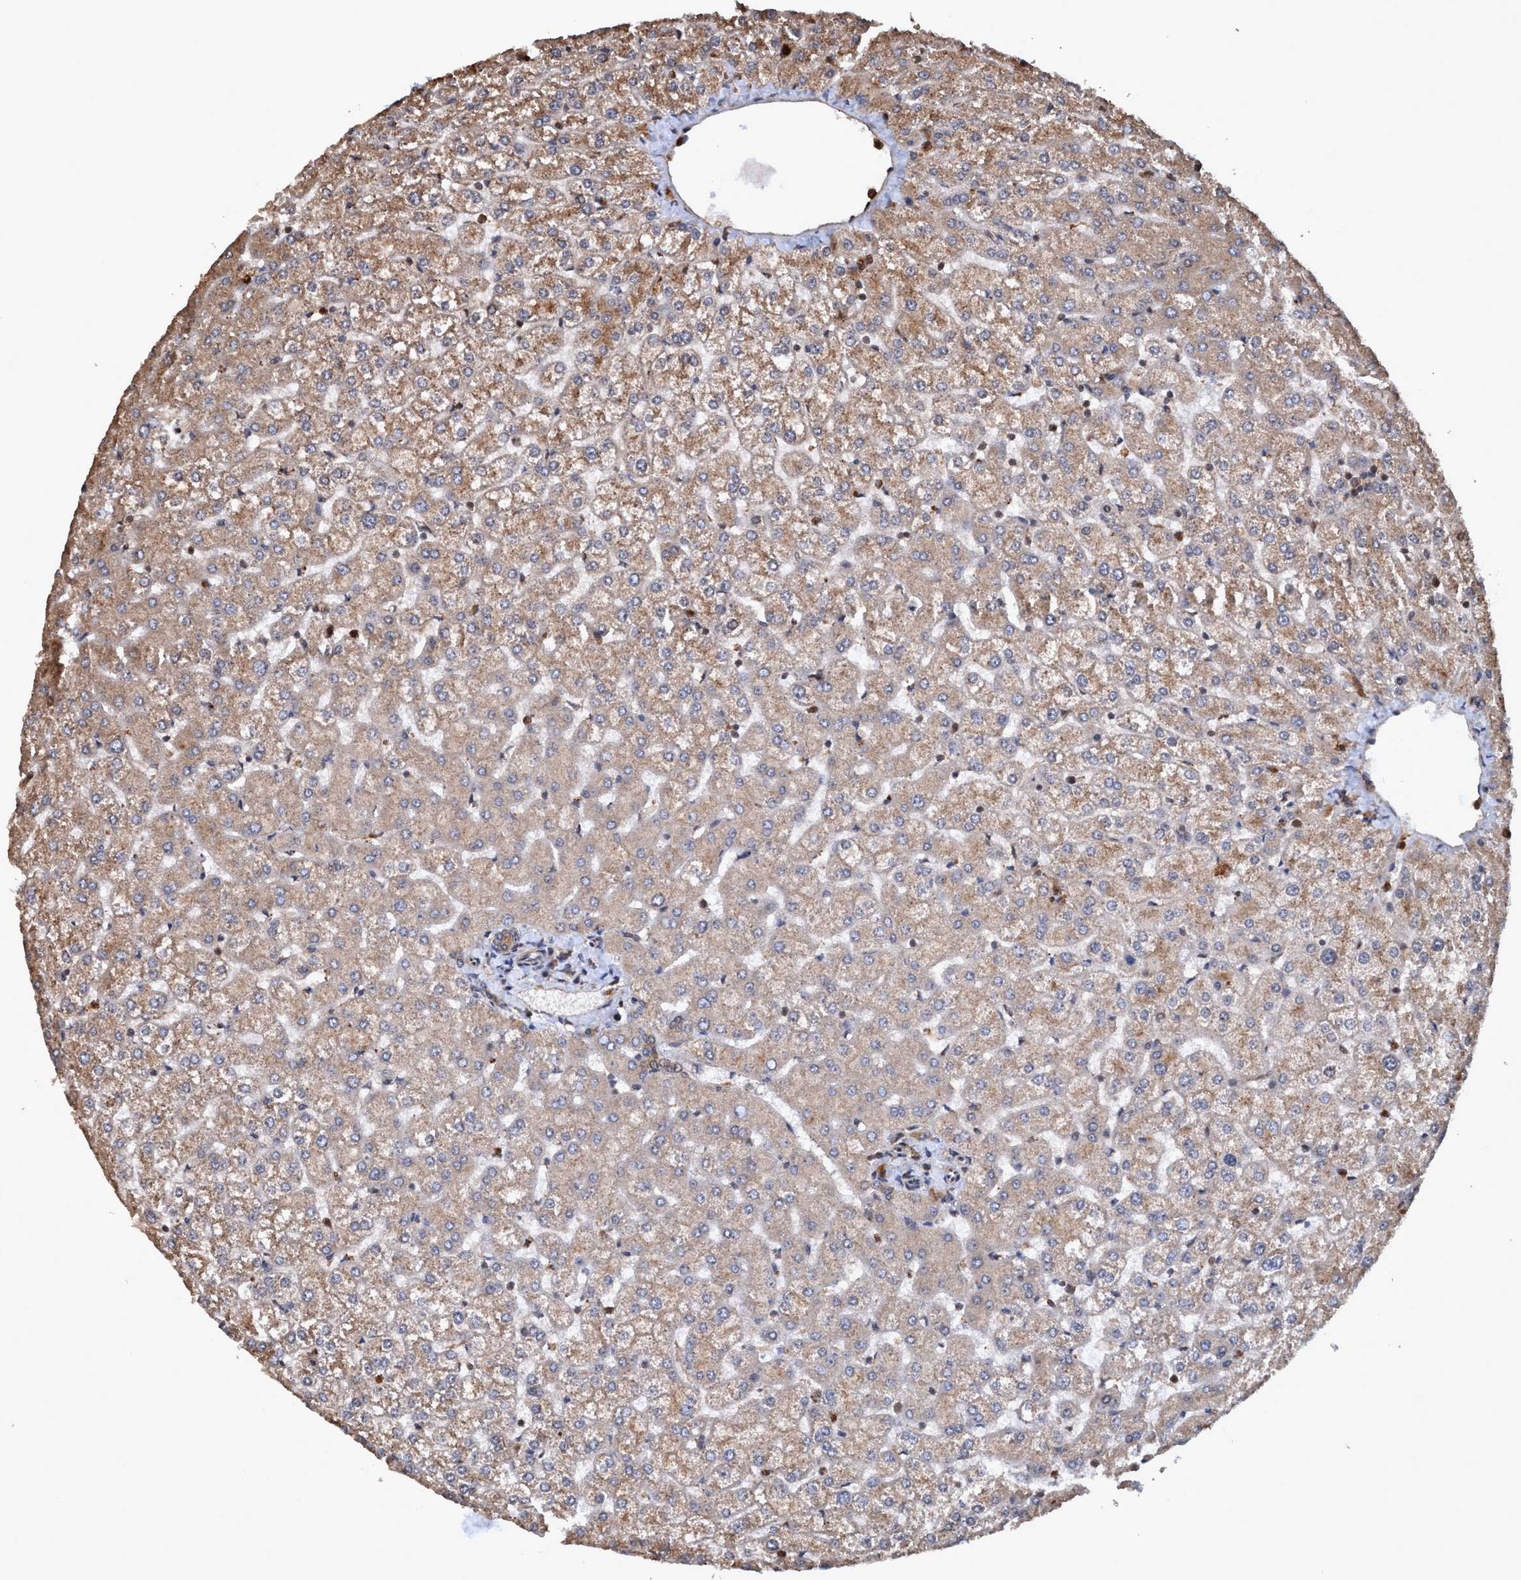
{"staining": {"intensity": "moderate", "quantity": ">75%", "location": "cytoplasmic/membranous"}, "tissue": "liver", "cell_type": "Cholangiocytes", "image_type": "normal", "snomed": [{"axis": "morphology", "description": "Normal tissue, NOS"}, {"axis": "topography", "description": "Liver"}], "caption": "Immunohistochemistry (IHC) of normal liver exhibits medium levels of moderate cytoplasmic/membranous positivity in approximately >75% of cholangiocytes. (DAB (3,3'-diaminobenzidine) = brown stain, brightfield microscopy at high magnification).", "gene": "TRPC7", "patient": {"sex": "female", "age": 32}}